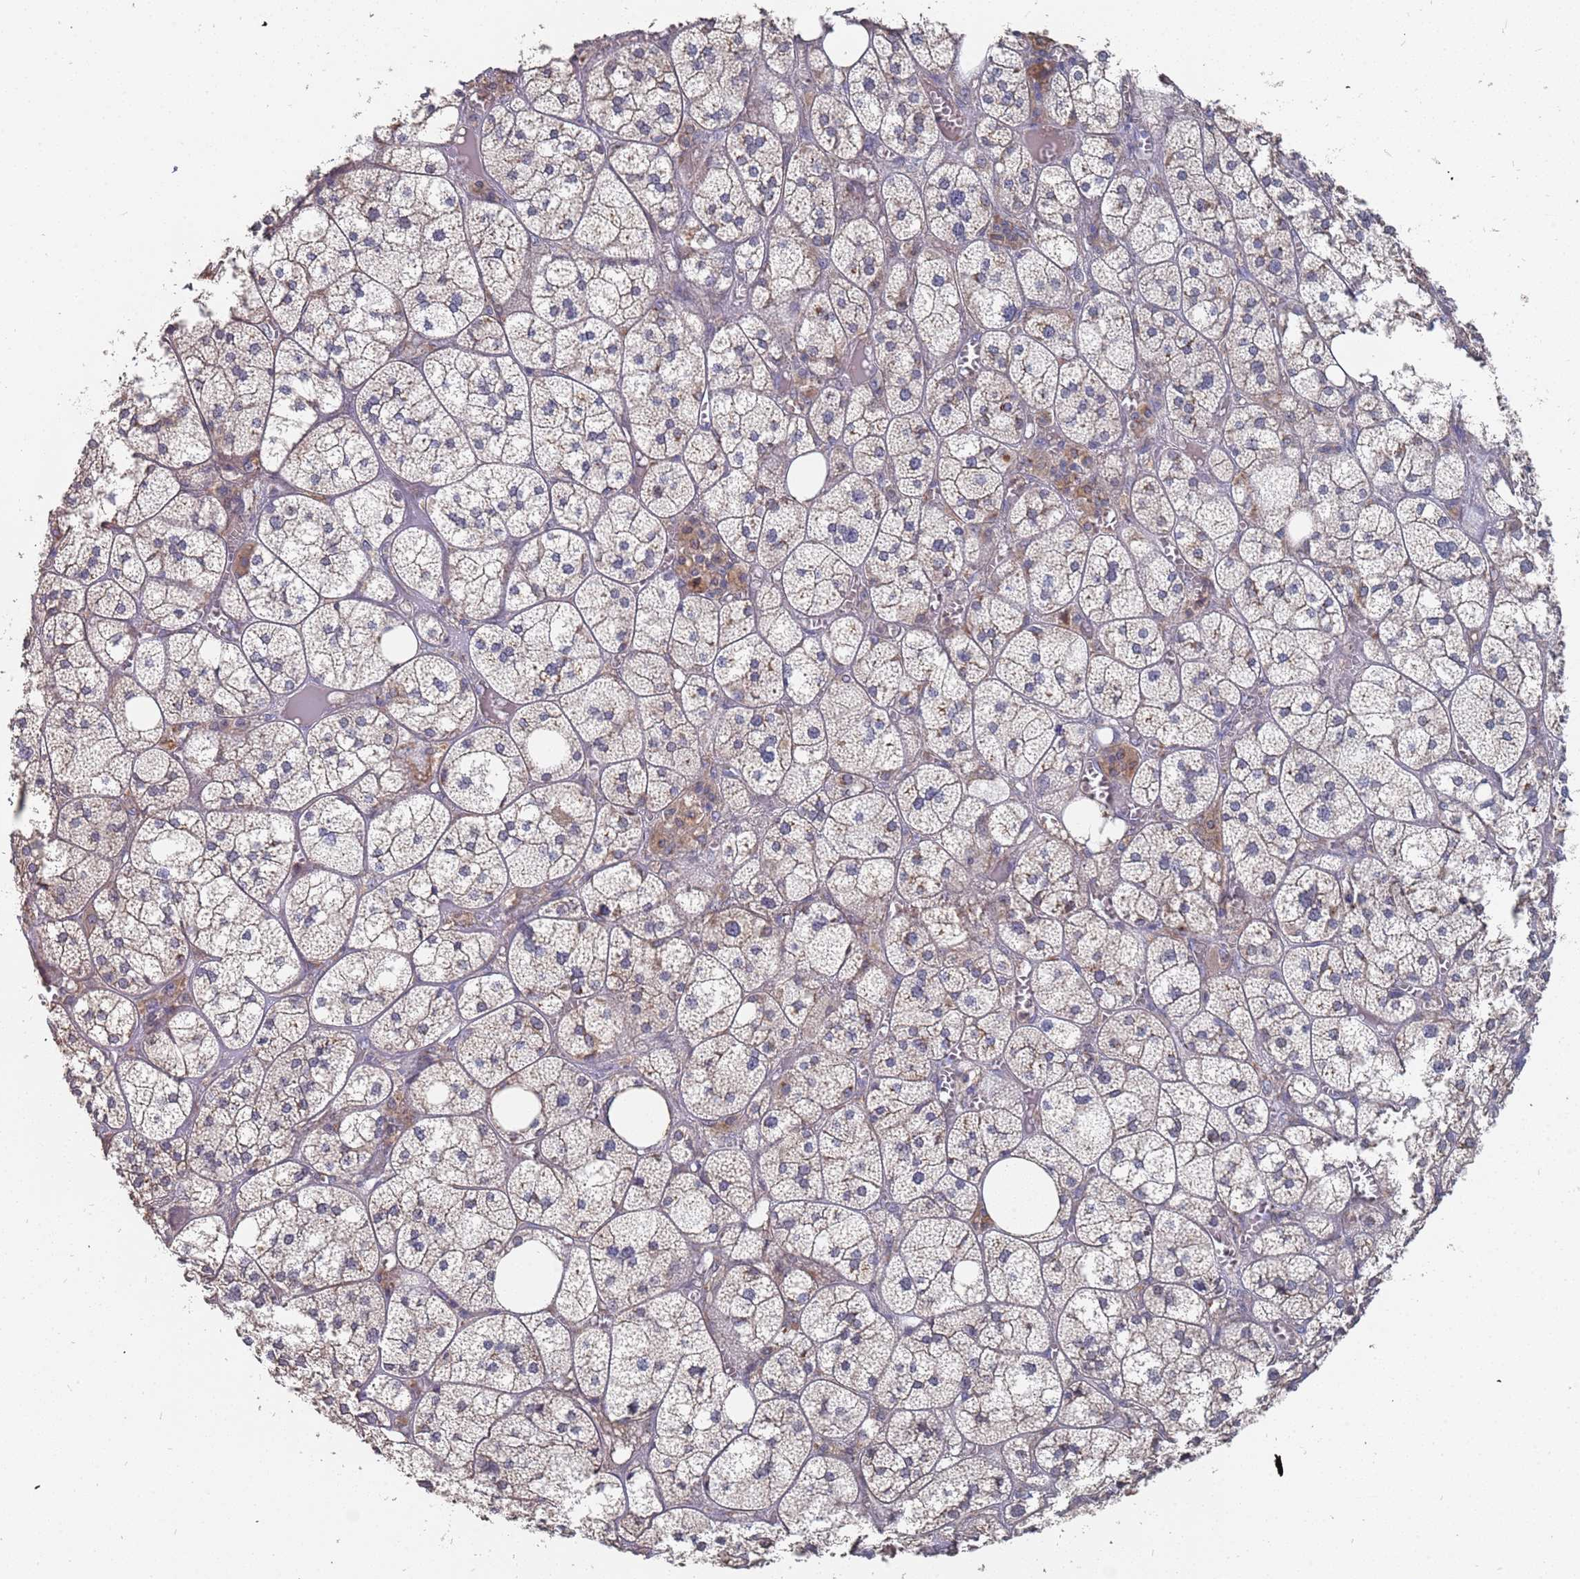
{"staining": {"intensity": "weak", "quantity": "<25%", "location": "cytoplasmic/membranous"}, "tissue": "adrenal gland", "cell_type": "Glandular cells", "image_type": "normal", "snomed": [{"axis": "morphology", "description": "Normal tissue, NOS"}, {"axis": "topography", "description": "Adrenal gland"}], "caption": "Immunohistochemistry image of unremarkable adrenal gland: adrenal gland stained with DAB shows no significant protein positivity in glandular cells. (DAB immunohistochemistry (IHC), high magnification).", "gene": "TCEANC2", "patient": {"sex": "female", "age": 61}}